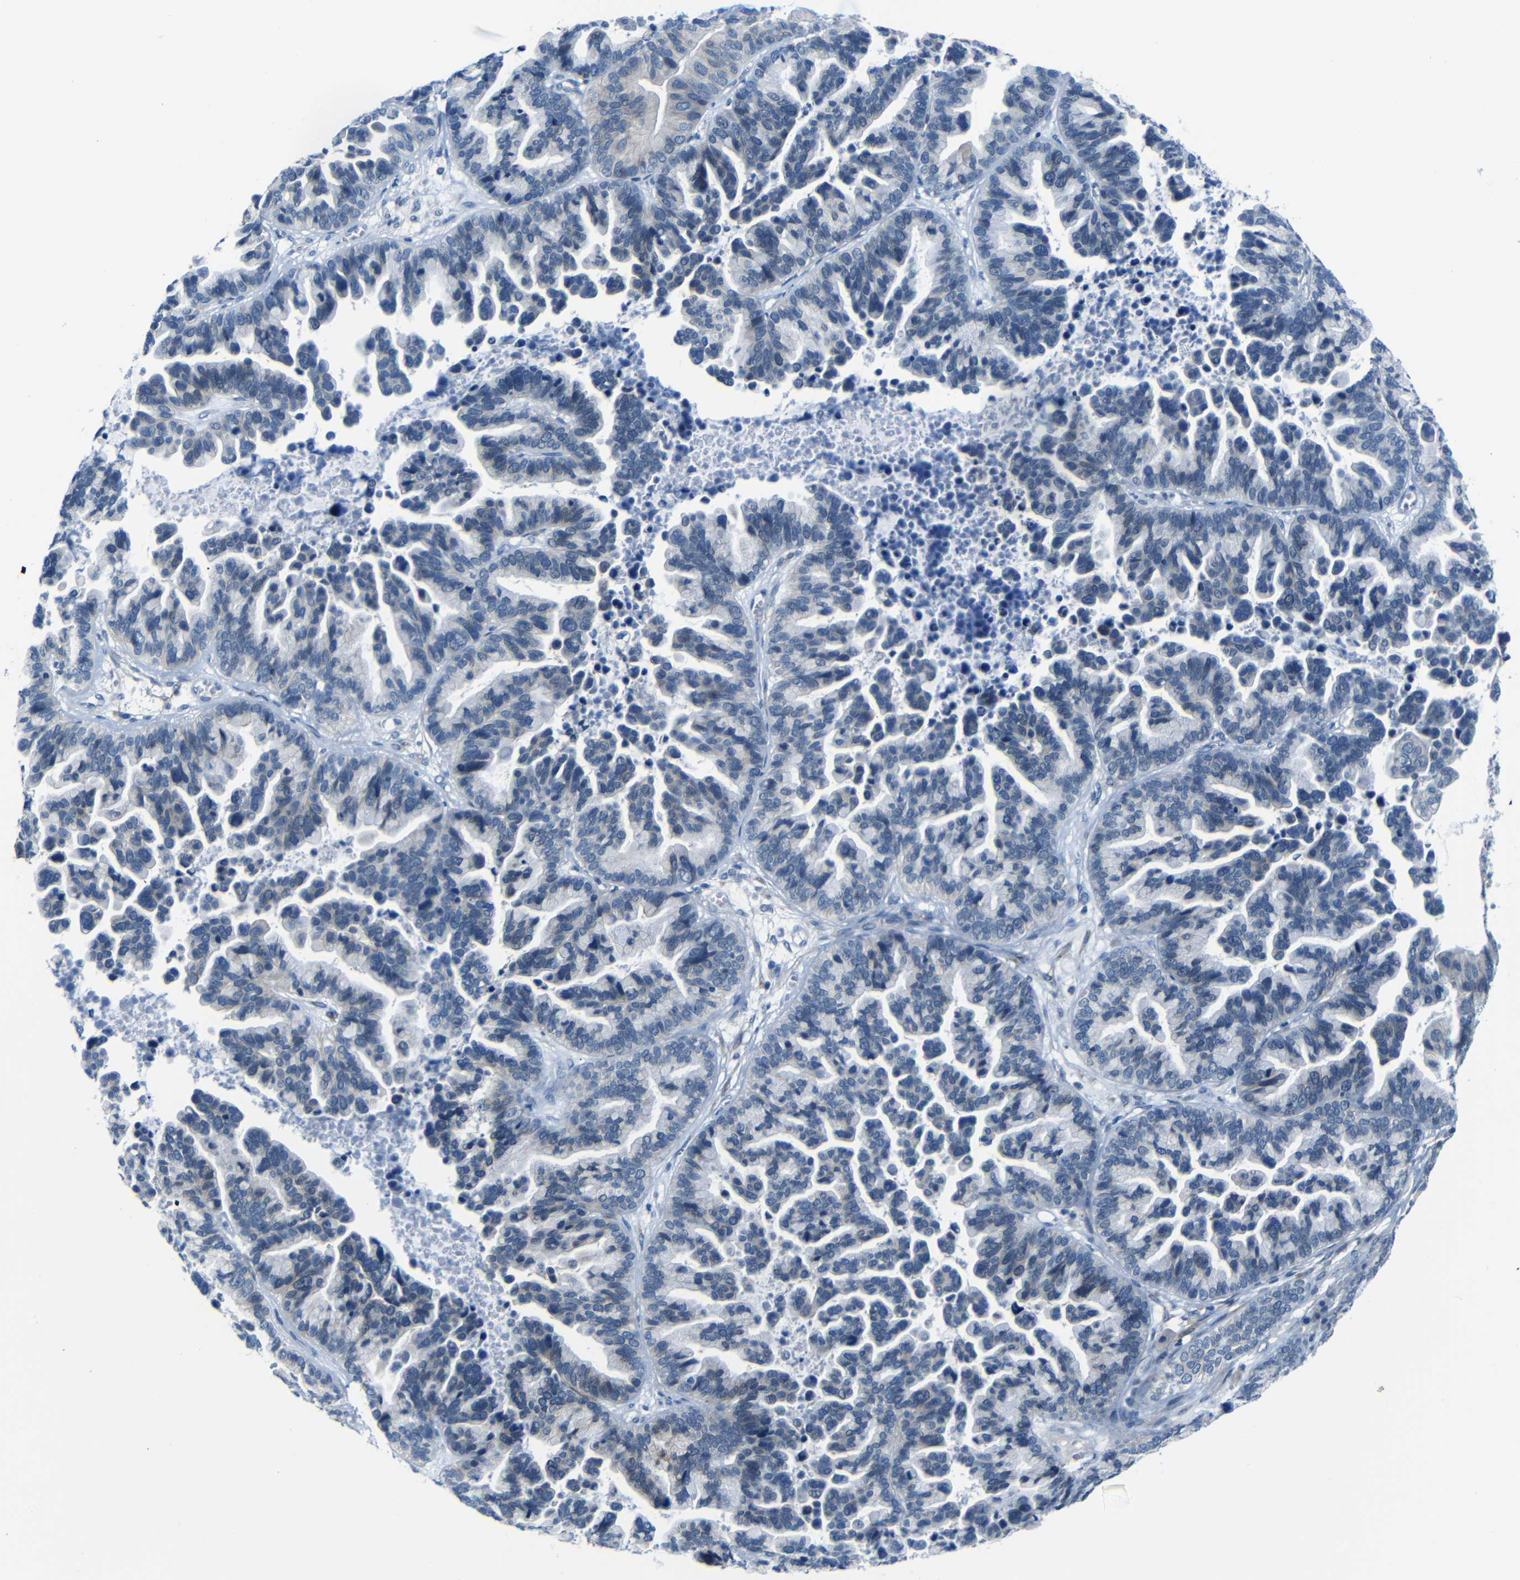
{"staining": {"intensity": "moderate", "quantity": "<25%", "location": "cytoplasmic/membranous"}, "tissue": "ovarian cancer", "cell_type": "Tumor cells", "image_type": "cancer", "snomed": [{"axis": "morphology", "description": "Cystadenocarcinoma, serous, NOS"}, {"axis": "topography", "description": "Ovary"}], "caption": "Protein expression analysis of serous cystadenocarcinoma (ovarian) displays moderate cytoplasmic/membranous positivity in about <25% of tumor cells. (IHC, brightfield microscopy, high magnification).", "gene": "ANK3", "patient": {"sex": "female", "age": 56}}